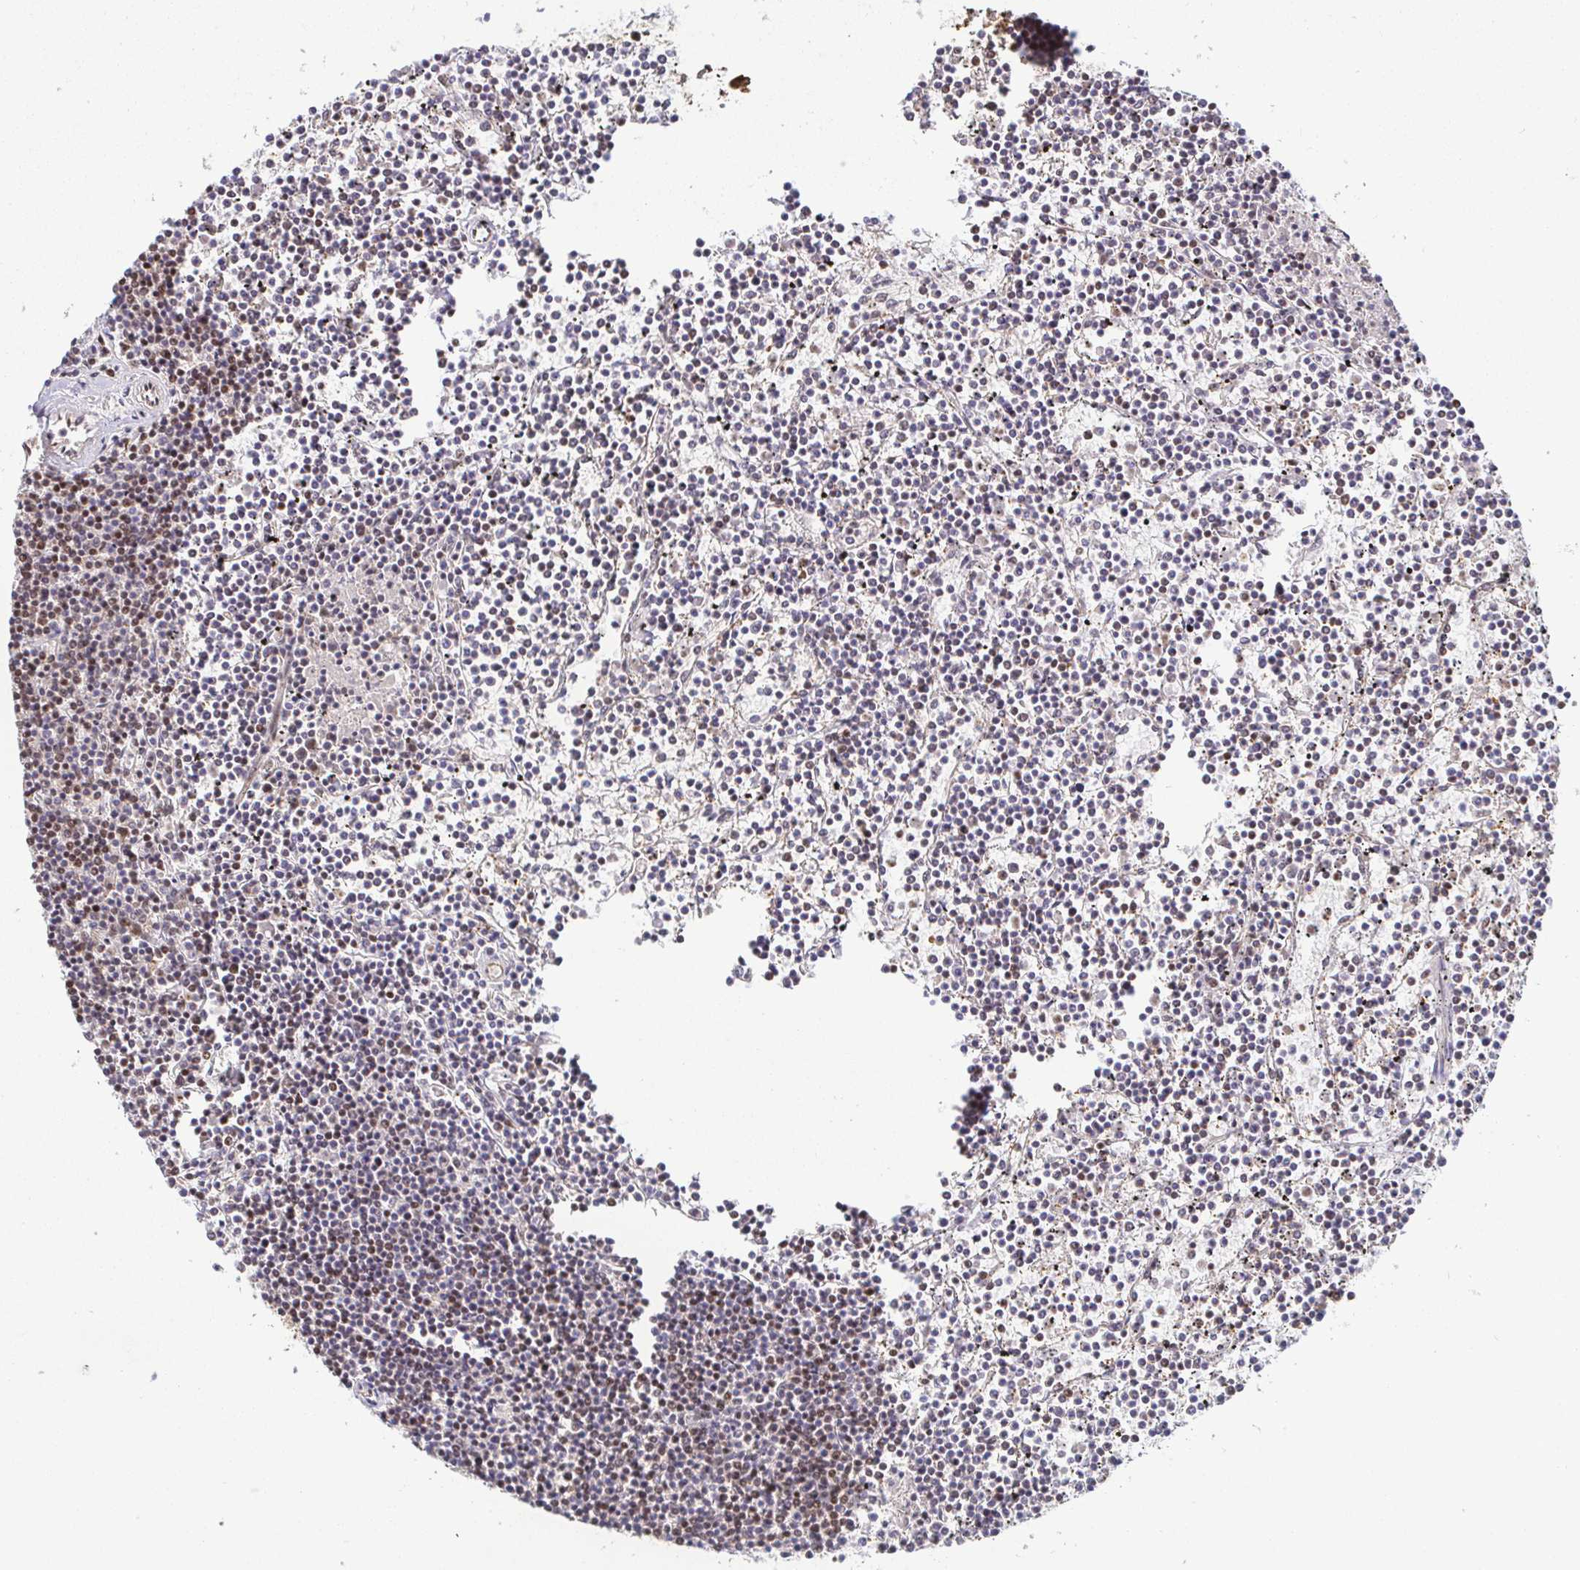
{"staining": {"intensity": "weak", "quantity": "<25%", "location": "nuclear"}, "tissue": "lymphoma", "cell_type": "Tumor cells", "image_type": "cancer", "snomed": [{"axis": "morphology", "description": "Malignant lymphoma, non-Hodgkin's type, Low grade"}, {"axis": "topography", "description": "Spleen"}], "caption": "Tumor cells show no significant protein positivity in malignant lymphoma, non-Hodgkin's type (low-grade).", "gene": "SP3", "patient": {"sex": "female", "age": 19}}